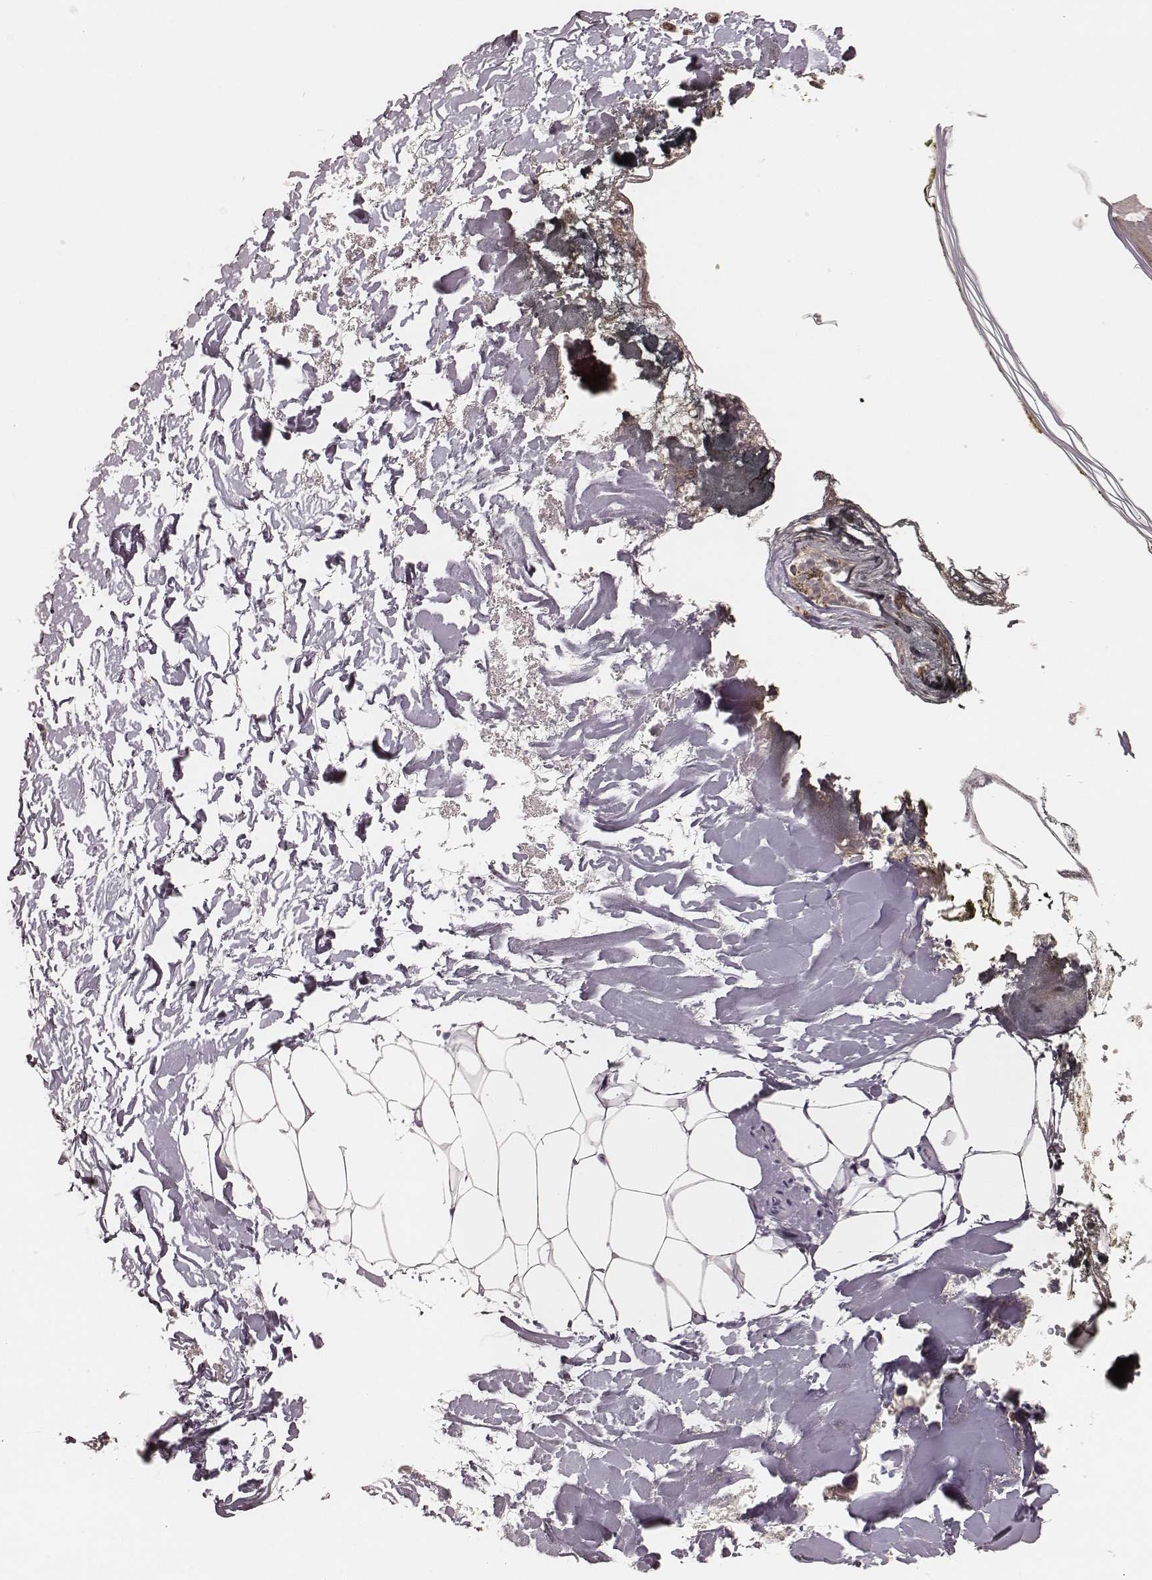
{"staining": {"intensity": "moderate", "quantity": ">75%", "location": "cytoplasmic/membranous"}, "tissue": "skin", "cell_type": "Fibroblasts", "image_type": "normal", "snomed": [{"axis": "morphology", "description": "Normal tissue, NOS"}, {"axis": "topography", "description": "Skin"}], "caption": "Approximately >75% of fibroblasts in normal human skin exhibit moderate cytoplasmic/membranous protein expression as visualized by brown immunohistochemical staining.", "gene": "CARS1", "patient": {"sex": "female", "age": 34}}